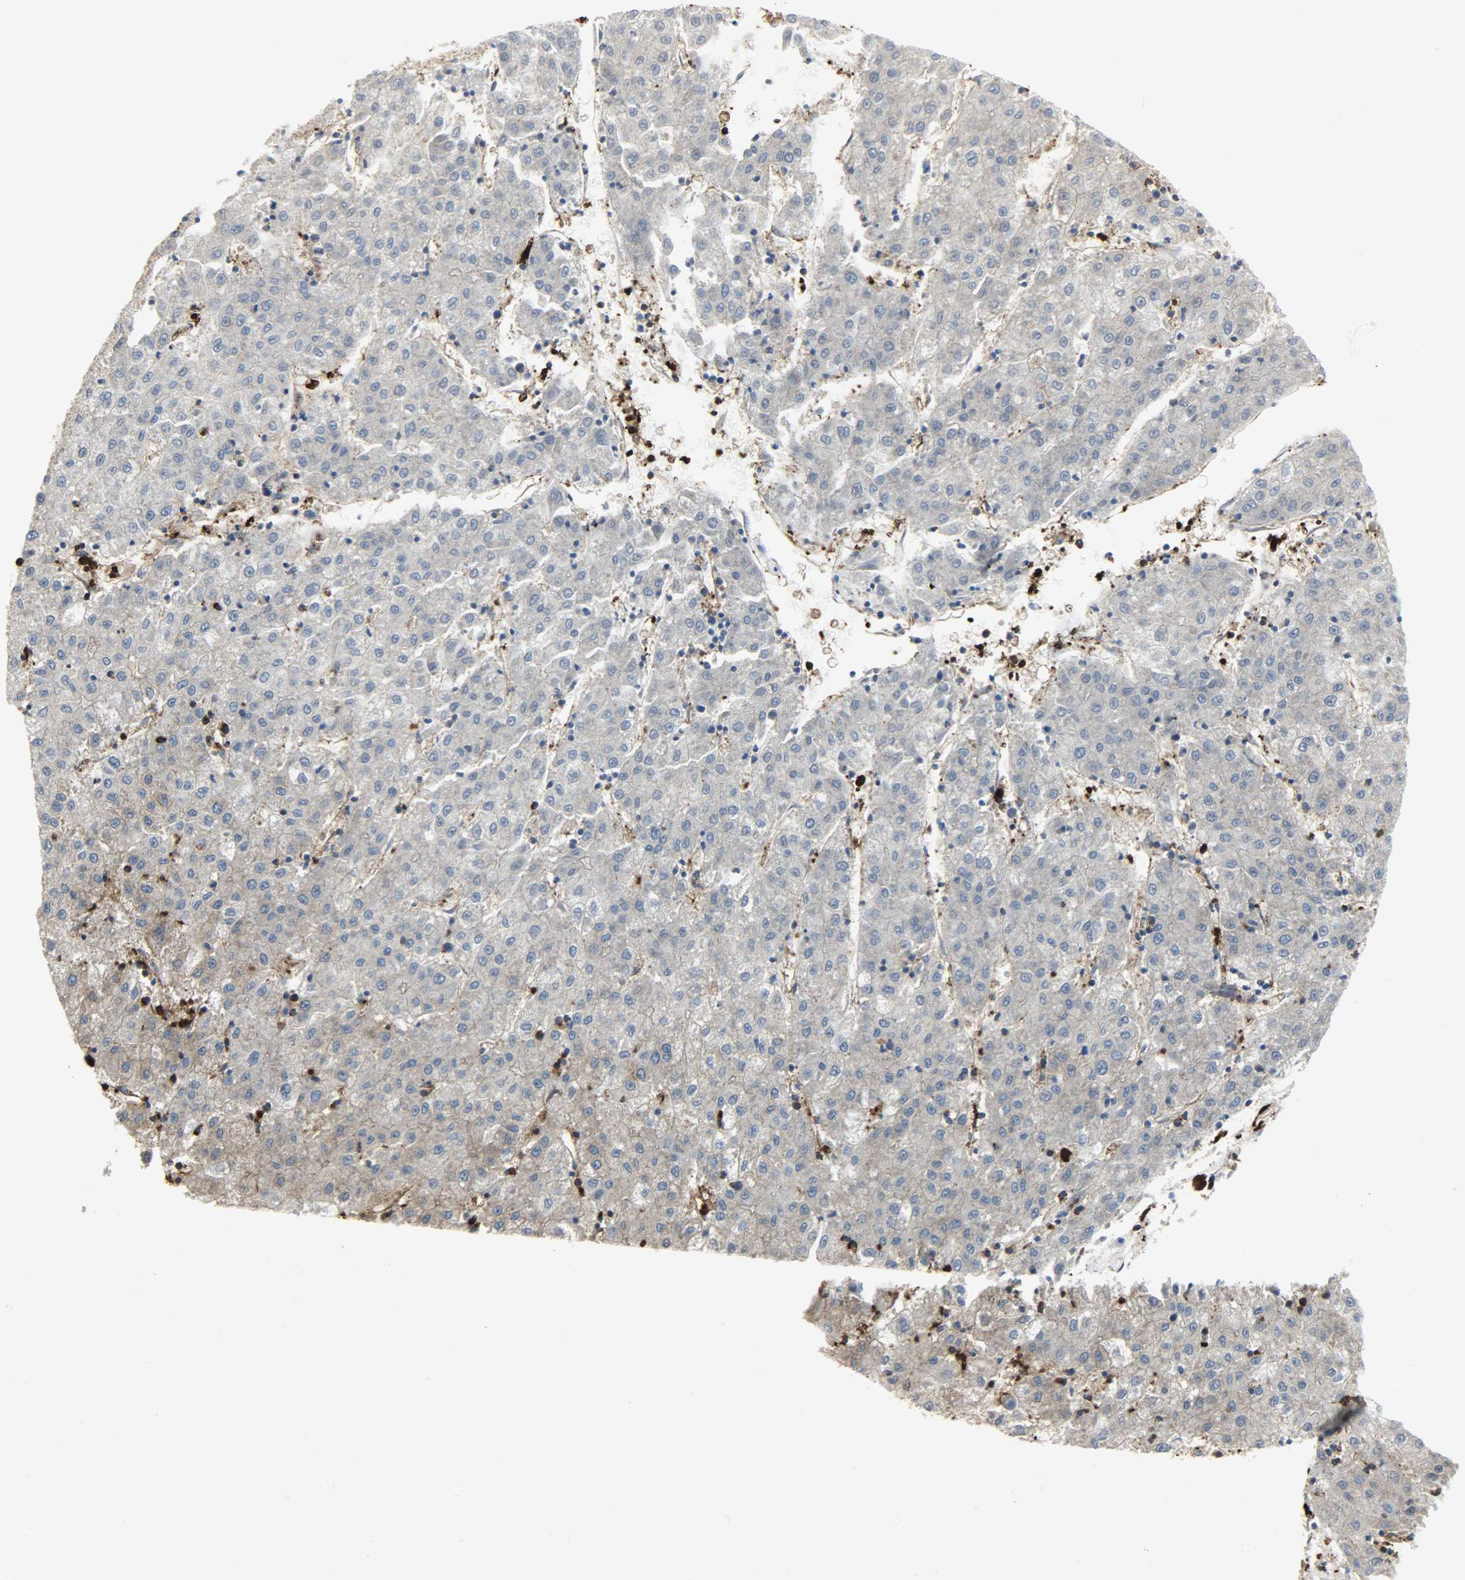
{"staining": {"intensity": "strong", "quantity": ">75%", "location": "cytoplasmic/membranous"}, "tissue": "liver cancer", "cell_type": "Tumor cells", "image_type": "cancer", "snomed": [{"axis": "morphology", "description": "Carcinoma, Hepatocellular, NOS"}, {"axis": "topography", "description": "Liver"}], "caption": "This is an image of immunohistochemistry (IHC) staining of liver cancer (hepatocellular carcinoma), which shows strong staining in the cytoplasmic/membranous of tumor cells.", "gene": "VASP", "patient": {"sex": "male", "age": 72}}